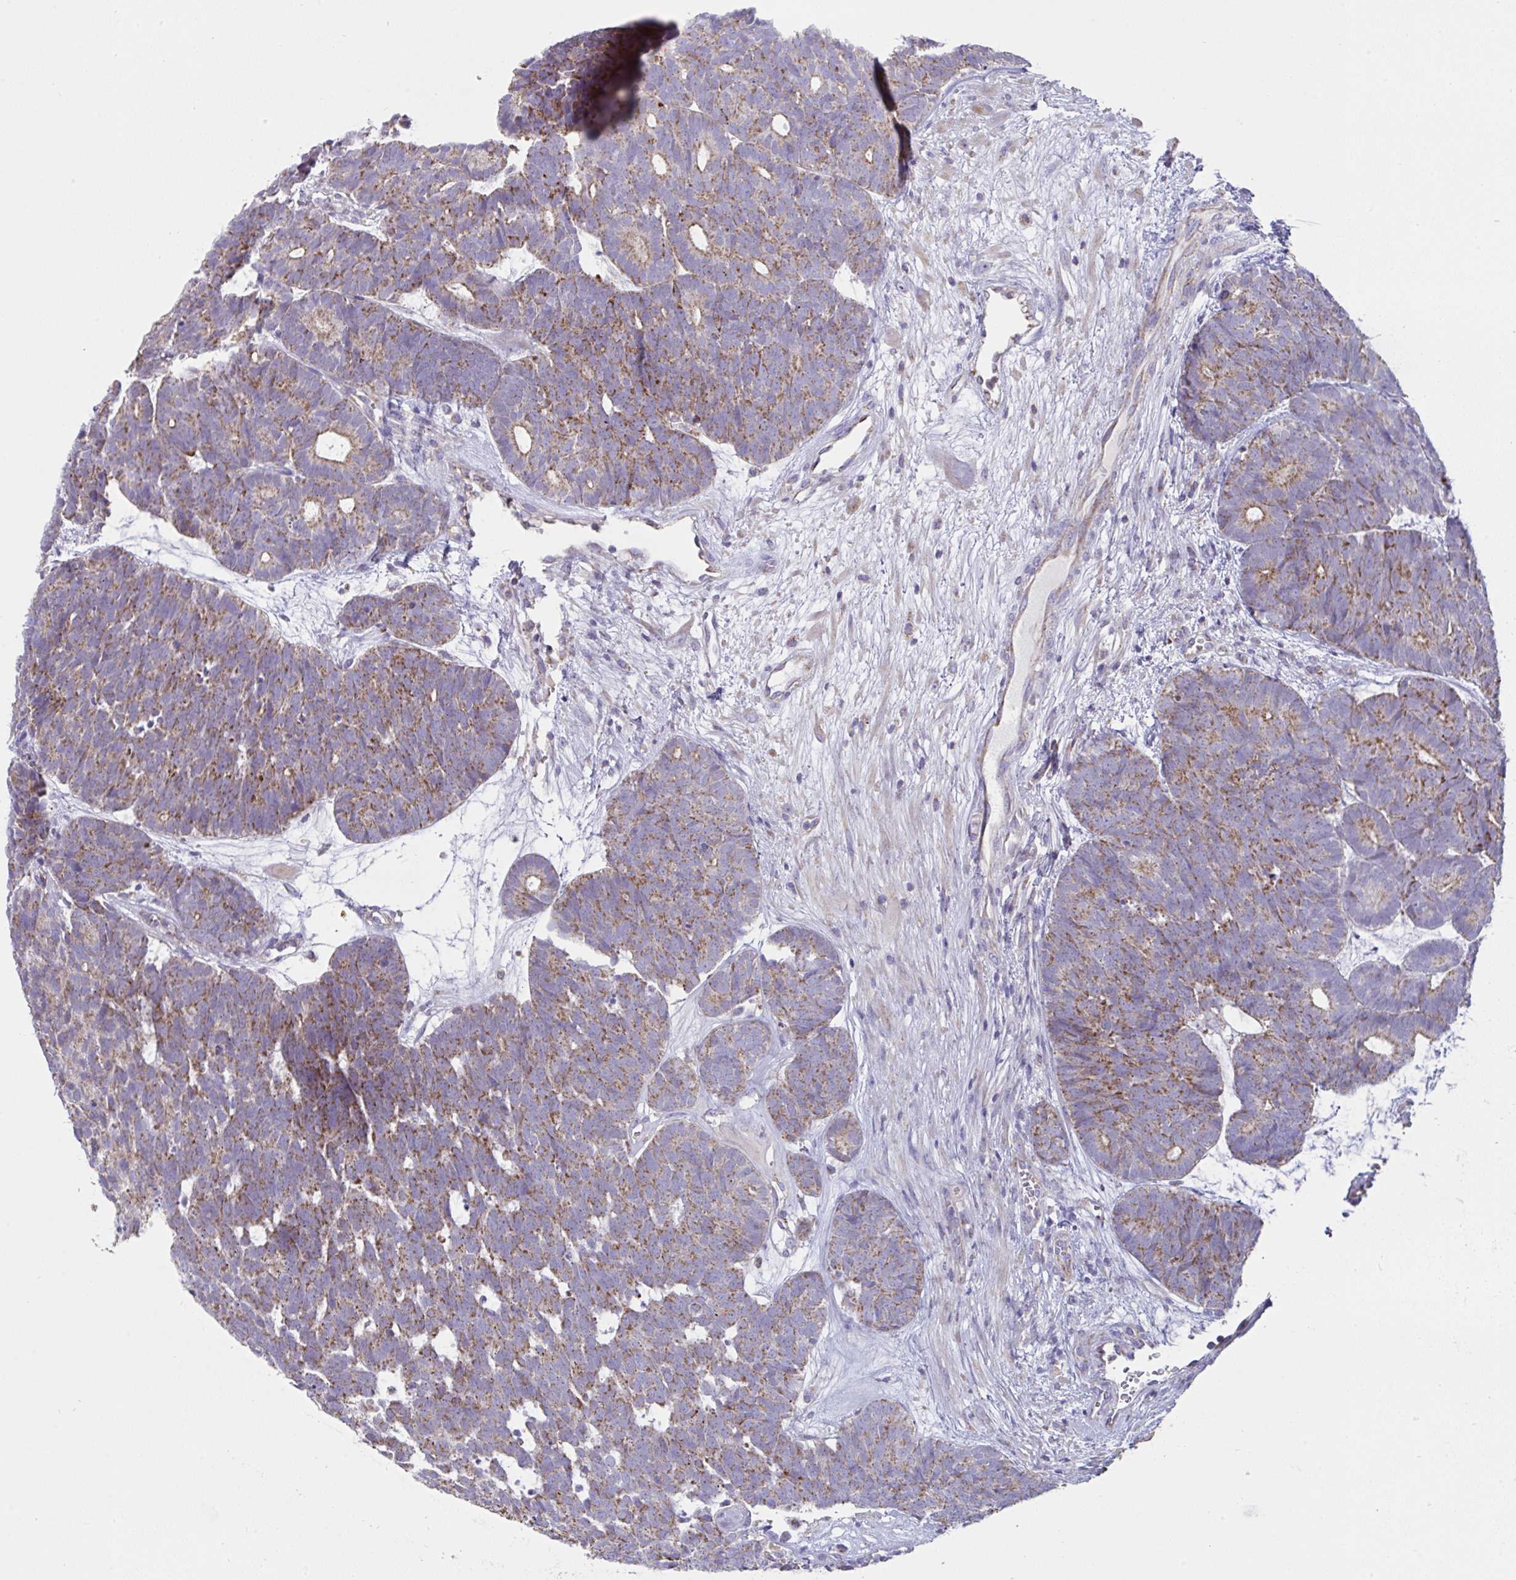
{"staining": {"intensity": "moderate", "quantity": ">75%", "location": "cytoplasmic/membranous"}, "tissue": "head and neck cancer", "cell_type": "Tumor cells", "image_type": "cancer", "snomed": [{"axis": "morphology", "description": "Adenocarcinoma, NOS"}, {"axis": "topography", "description": "Head-Neck"}], "caption": "The immunohistochemical stain highlights moderate cytoplasmic/membranous positivity in tumor cells of head and neck cancer (adenocarcinoma) tissue.", "gene": "DOK7", "patient": {"sex": "female", "age": 81}}